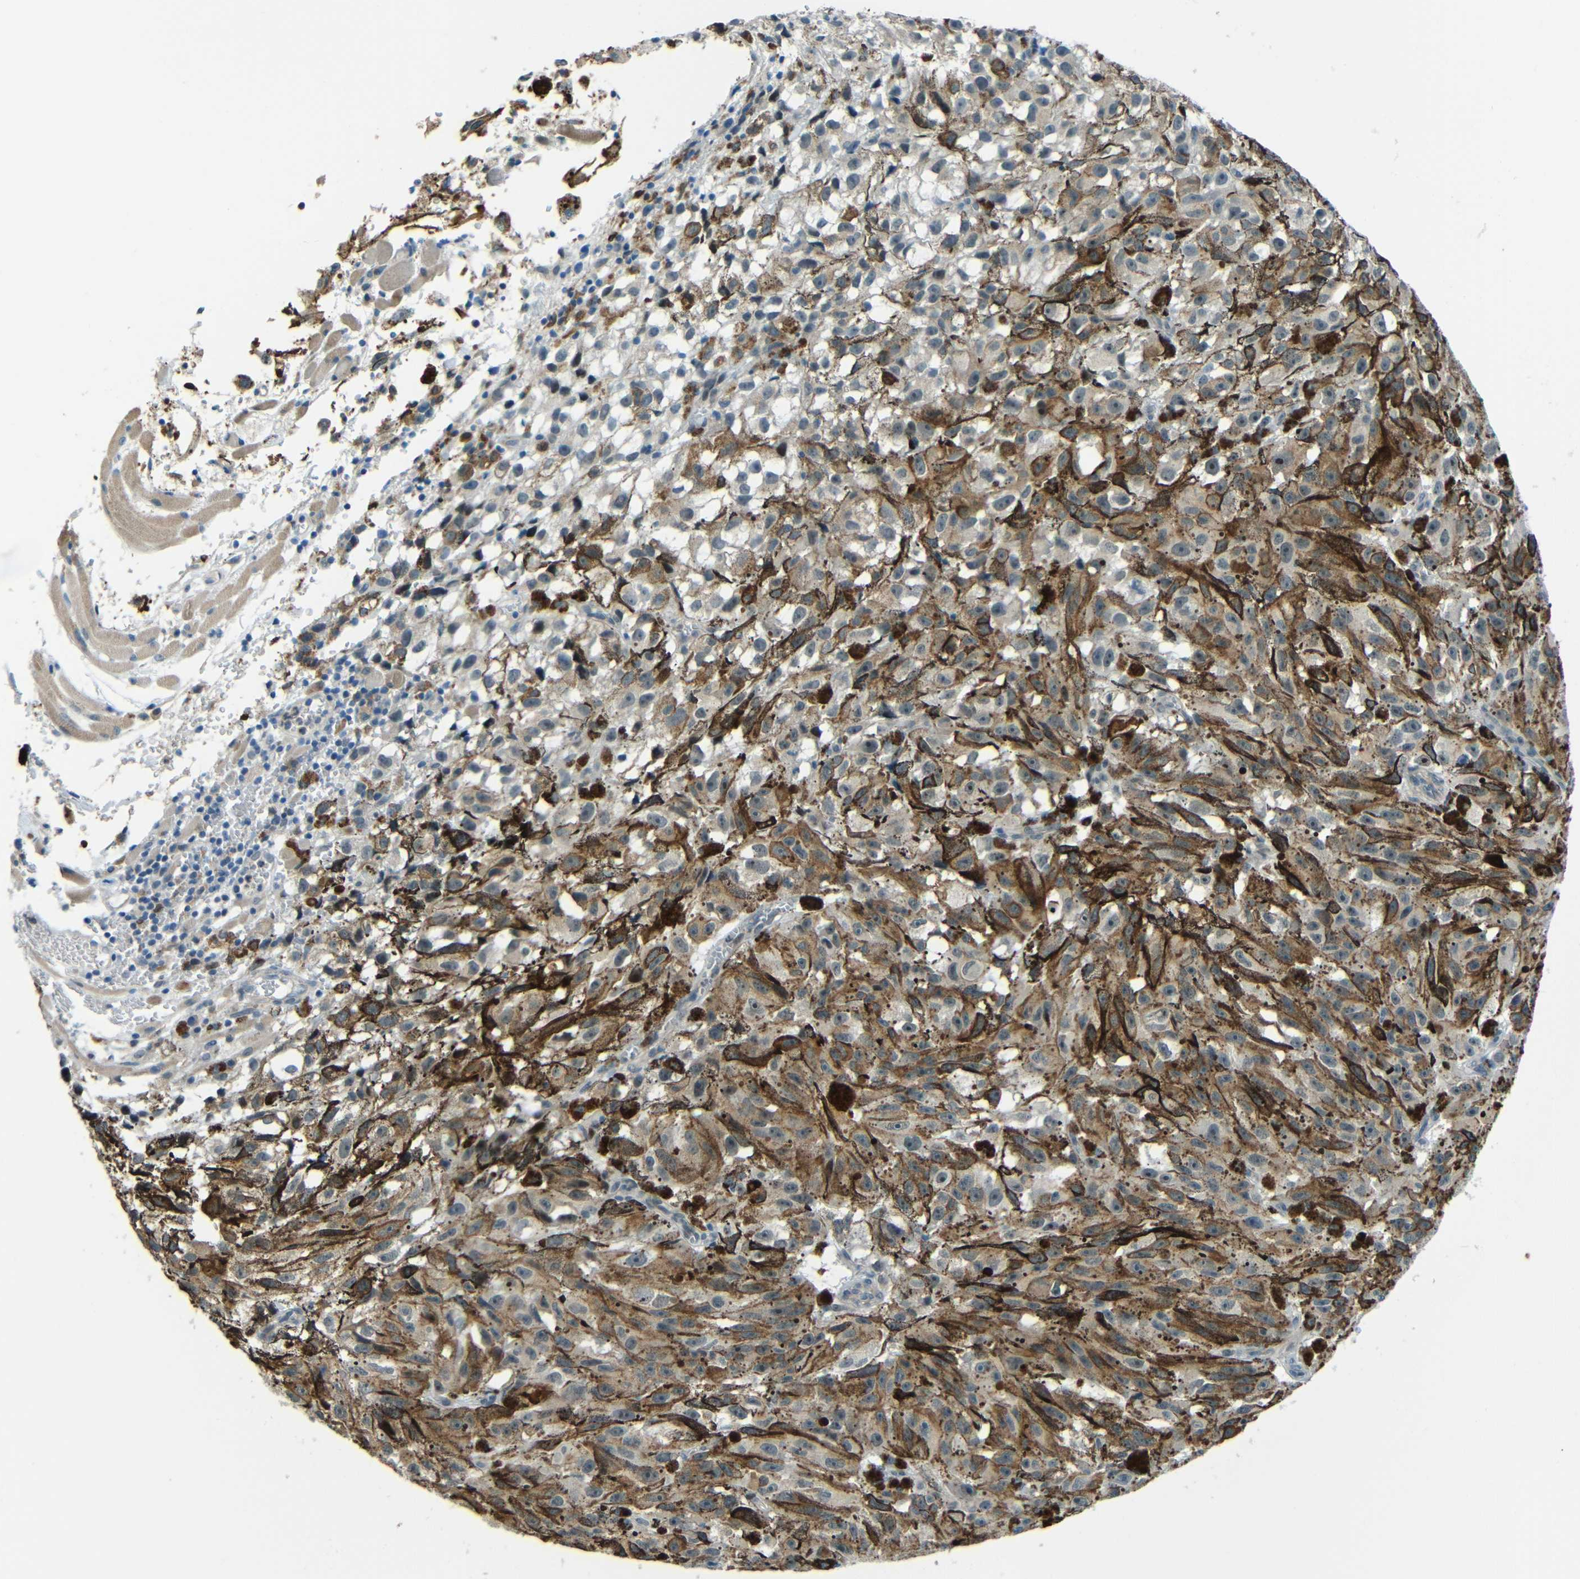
{"staining": {"intensity": "weak", "quantity": ">75%", "location": "cytoplasmic/membranous,nuclear"}, "tissue": "melanoma", "cell_type": "Tumor cells", "image_type": "cancer", "snomed": [{"axis": "morphology", "description": "Malignant melanoma, NOS"}, {"axis": "topography", "description": "Skin"}], "caption": "This histopathology image demonstrates IHC staining of melanoma, with low weak cytoplasmic/membranous and nuclear staining in approximately >75% of tumor cells.", "gene": "ANKRD22", "patient": {"sex": "female", "age": 104}}